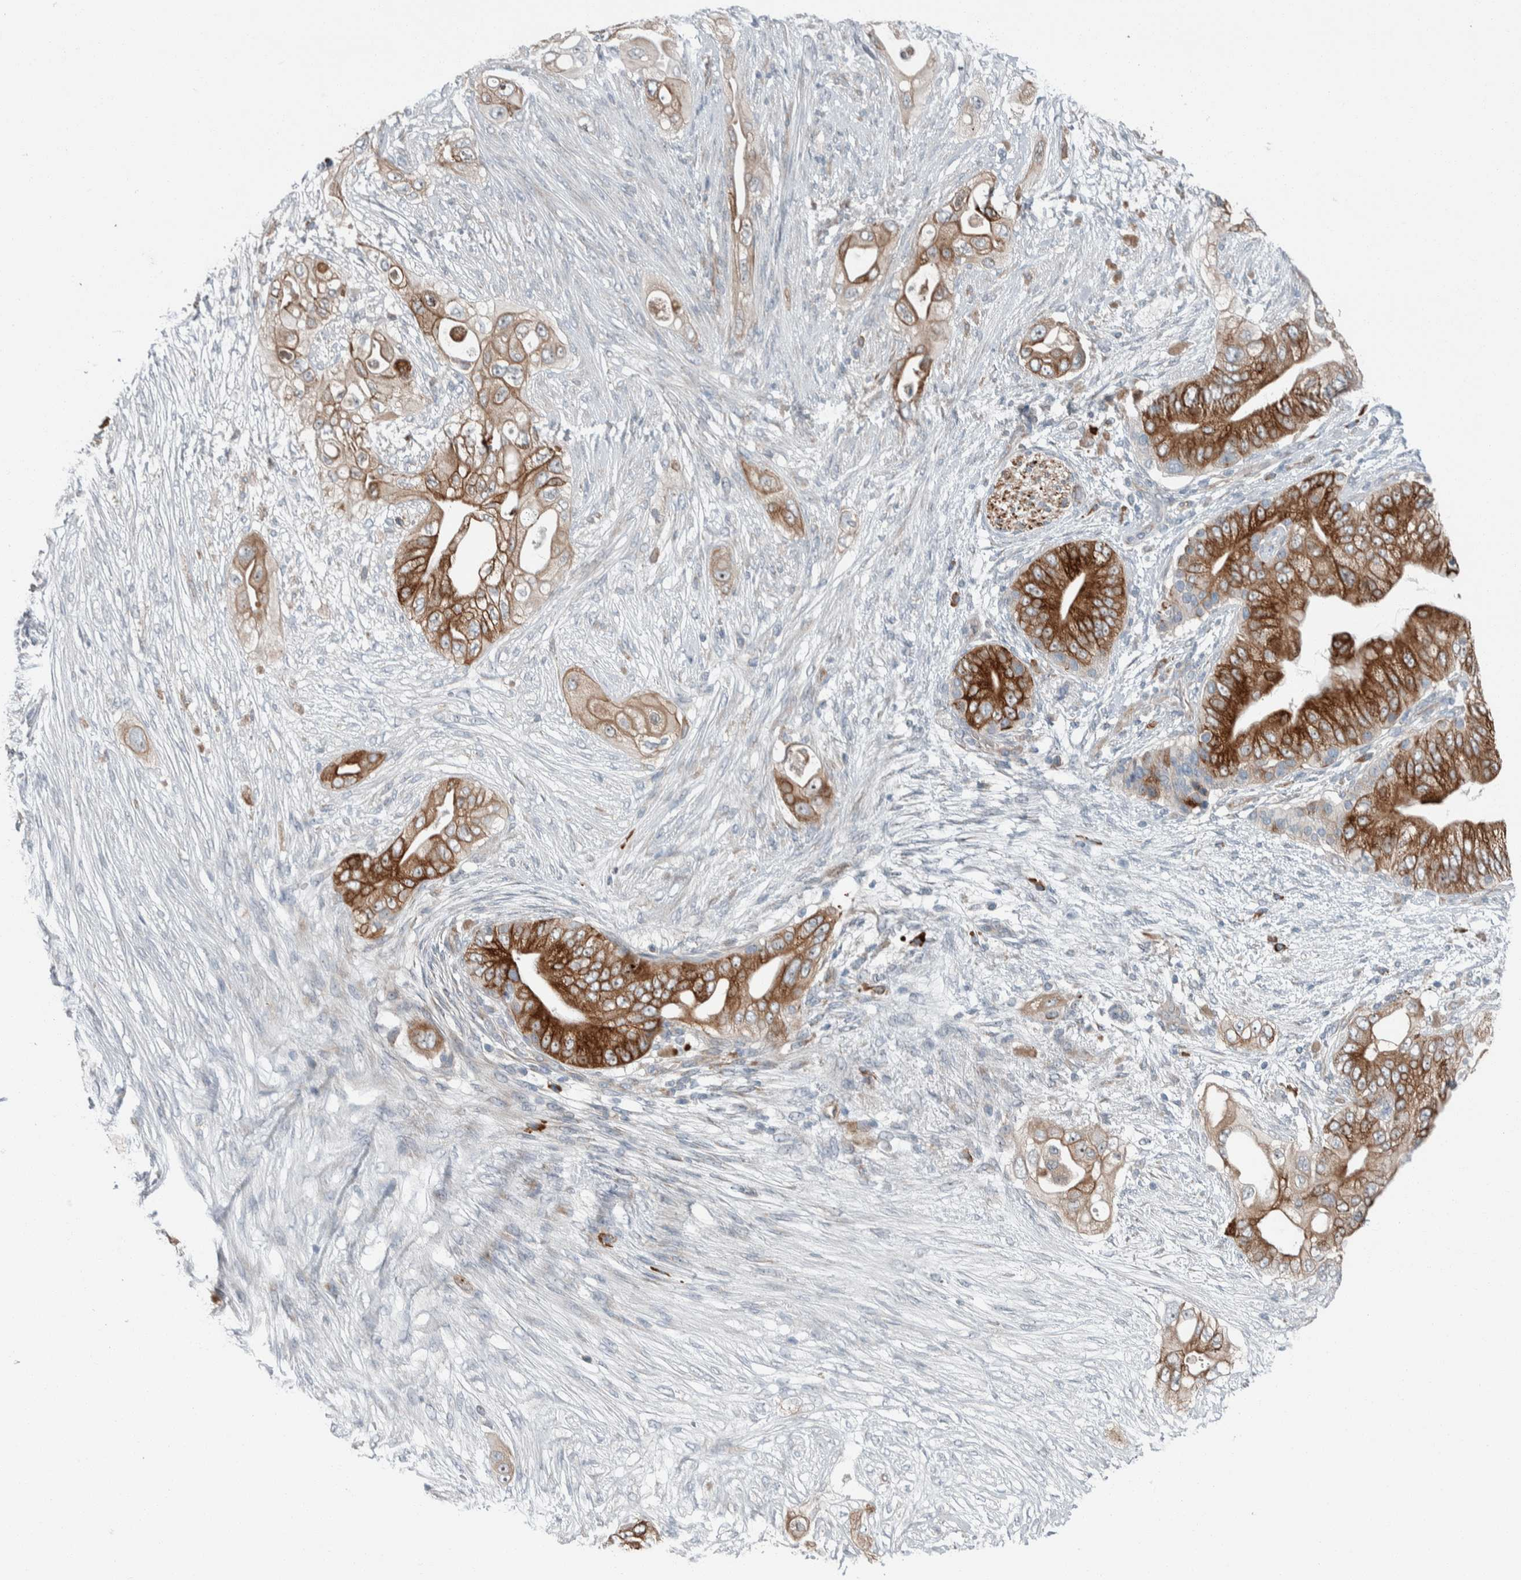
{"staining": {"intensity": "strong", "quantity": ">75%", "location": "cytoplasmic/membranous"}, "tissue": "pancreatic cancer", "cell_type": "Tumor cells", "image_type": "cancer", "snomed": [{"axis": "morphology", "description": "Adenocarcinoma, NOS"}, {"axis": "topography", "description": "Pancreas"}], "caption": "Pancreatic cancer (adenocarcinoma) was stained to show a protein in brown. There is high levels of strong cytoplasmic/membranous positivity in about >75% of tumor cells. (DAB (3,3'-diaminobenzidine) IHC, brown staining for protein, blue staining for nuclei).", "gene": "USP25", "patient": {"sex": "male", "age": 53}}